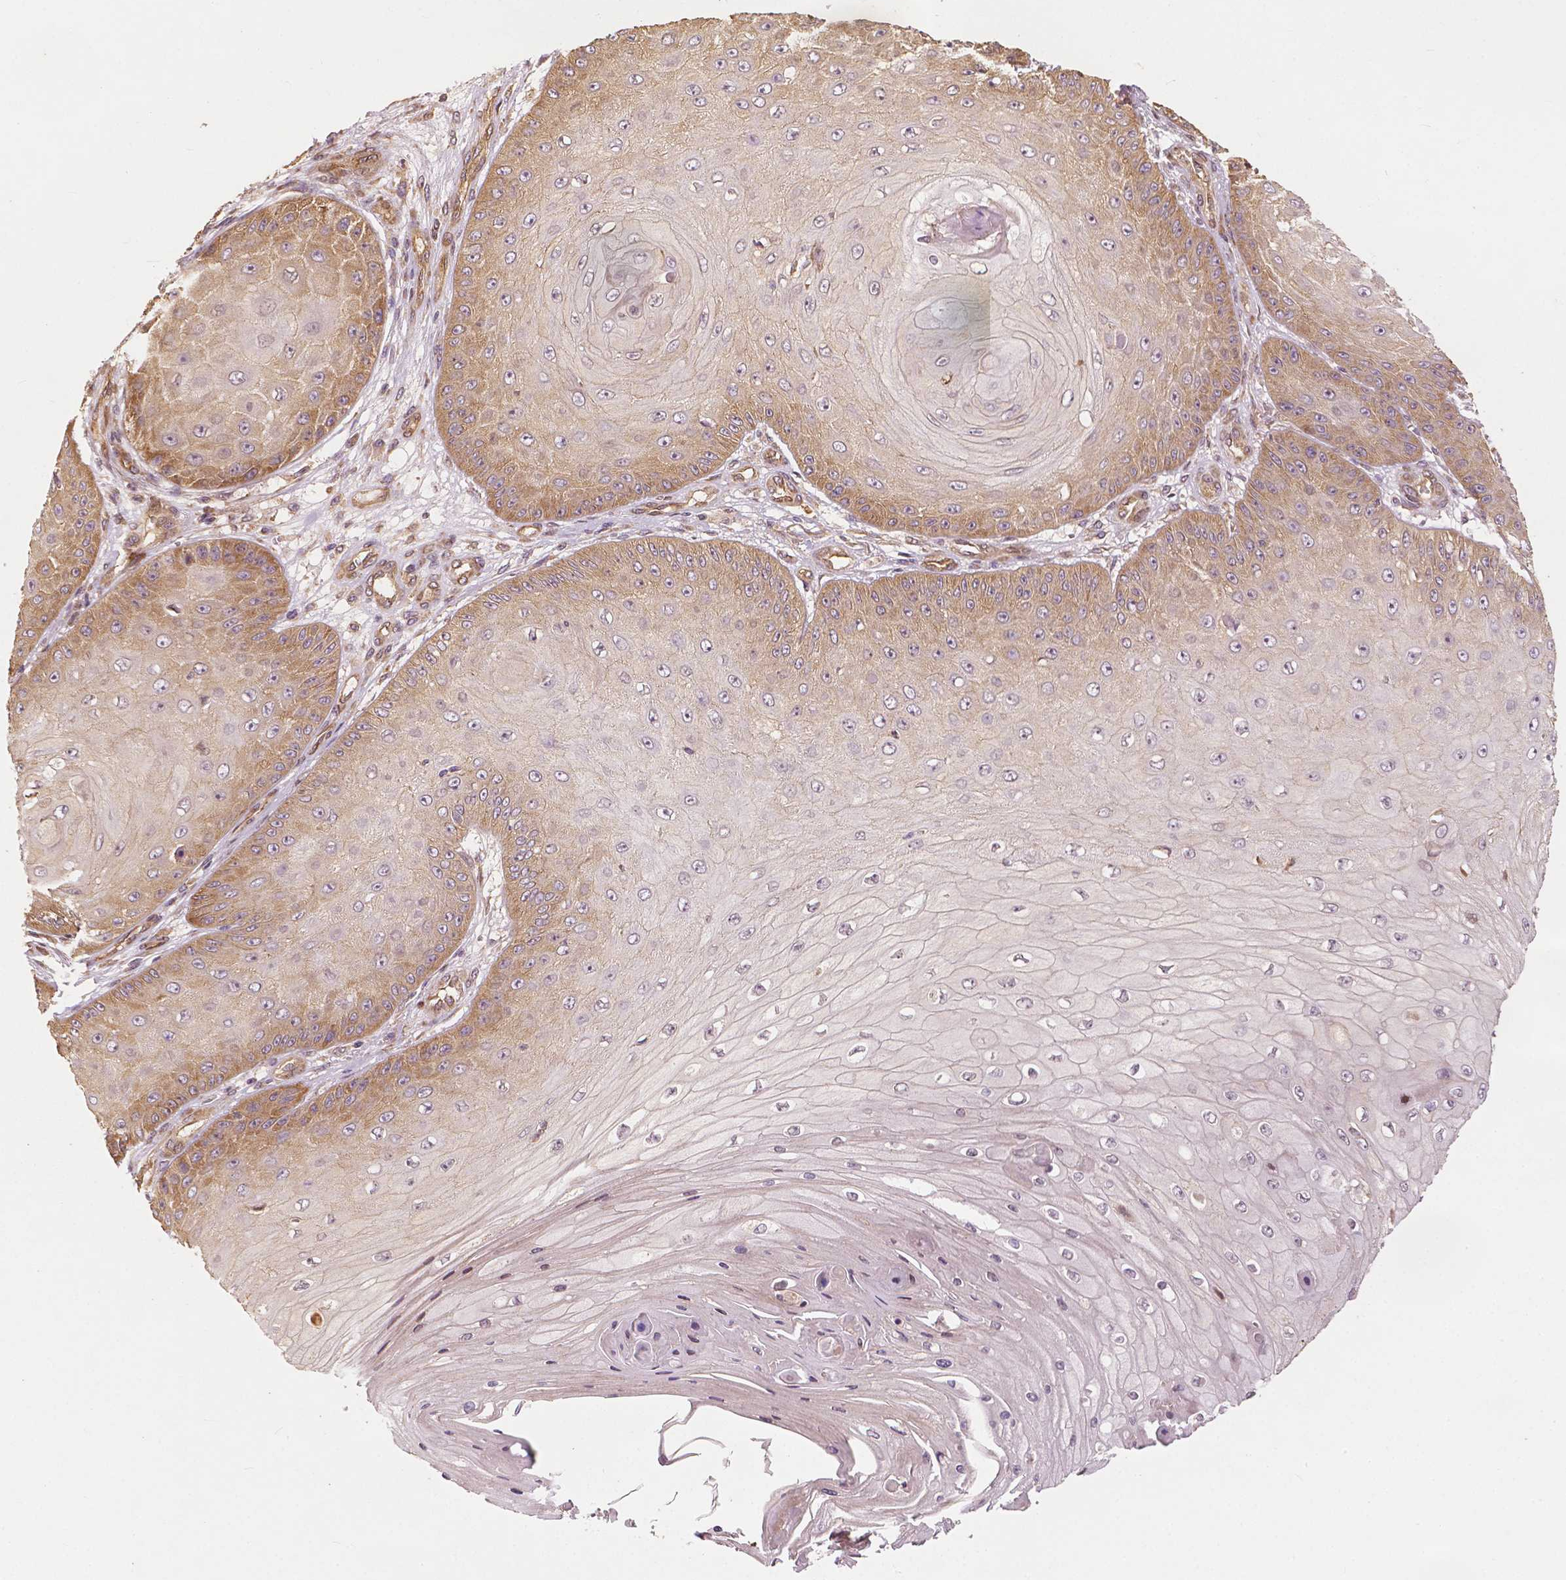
{"staining": {"intensity": "moderate", "quantity": "25%-75%", "location": "cytoplasmic/membranous"}, "tissue": "skin cancer", "cell_type": "Tumor cells", "image_type": "cancer", "snomed": [{"axis": "morphology", "description": "Squamous cell carcinoma, NOS"}, {"axis": "topography", "description": "Skin"}], "caption": "The immunohistochemical stain shows moderate cytoplasmic/membranous expression in tumor cells of squamous cell carcinoma (skin) tissue.", "gene": "G3BP1", "patient": {"sex": "male", "age": 70}}